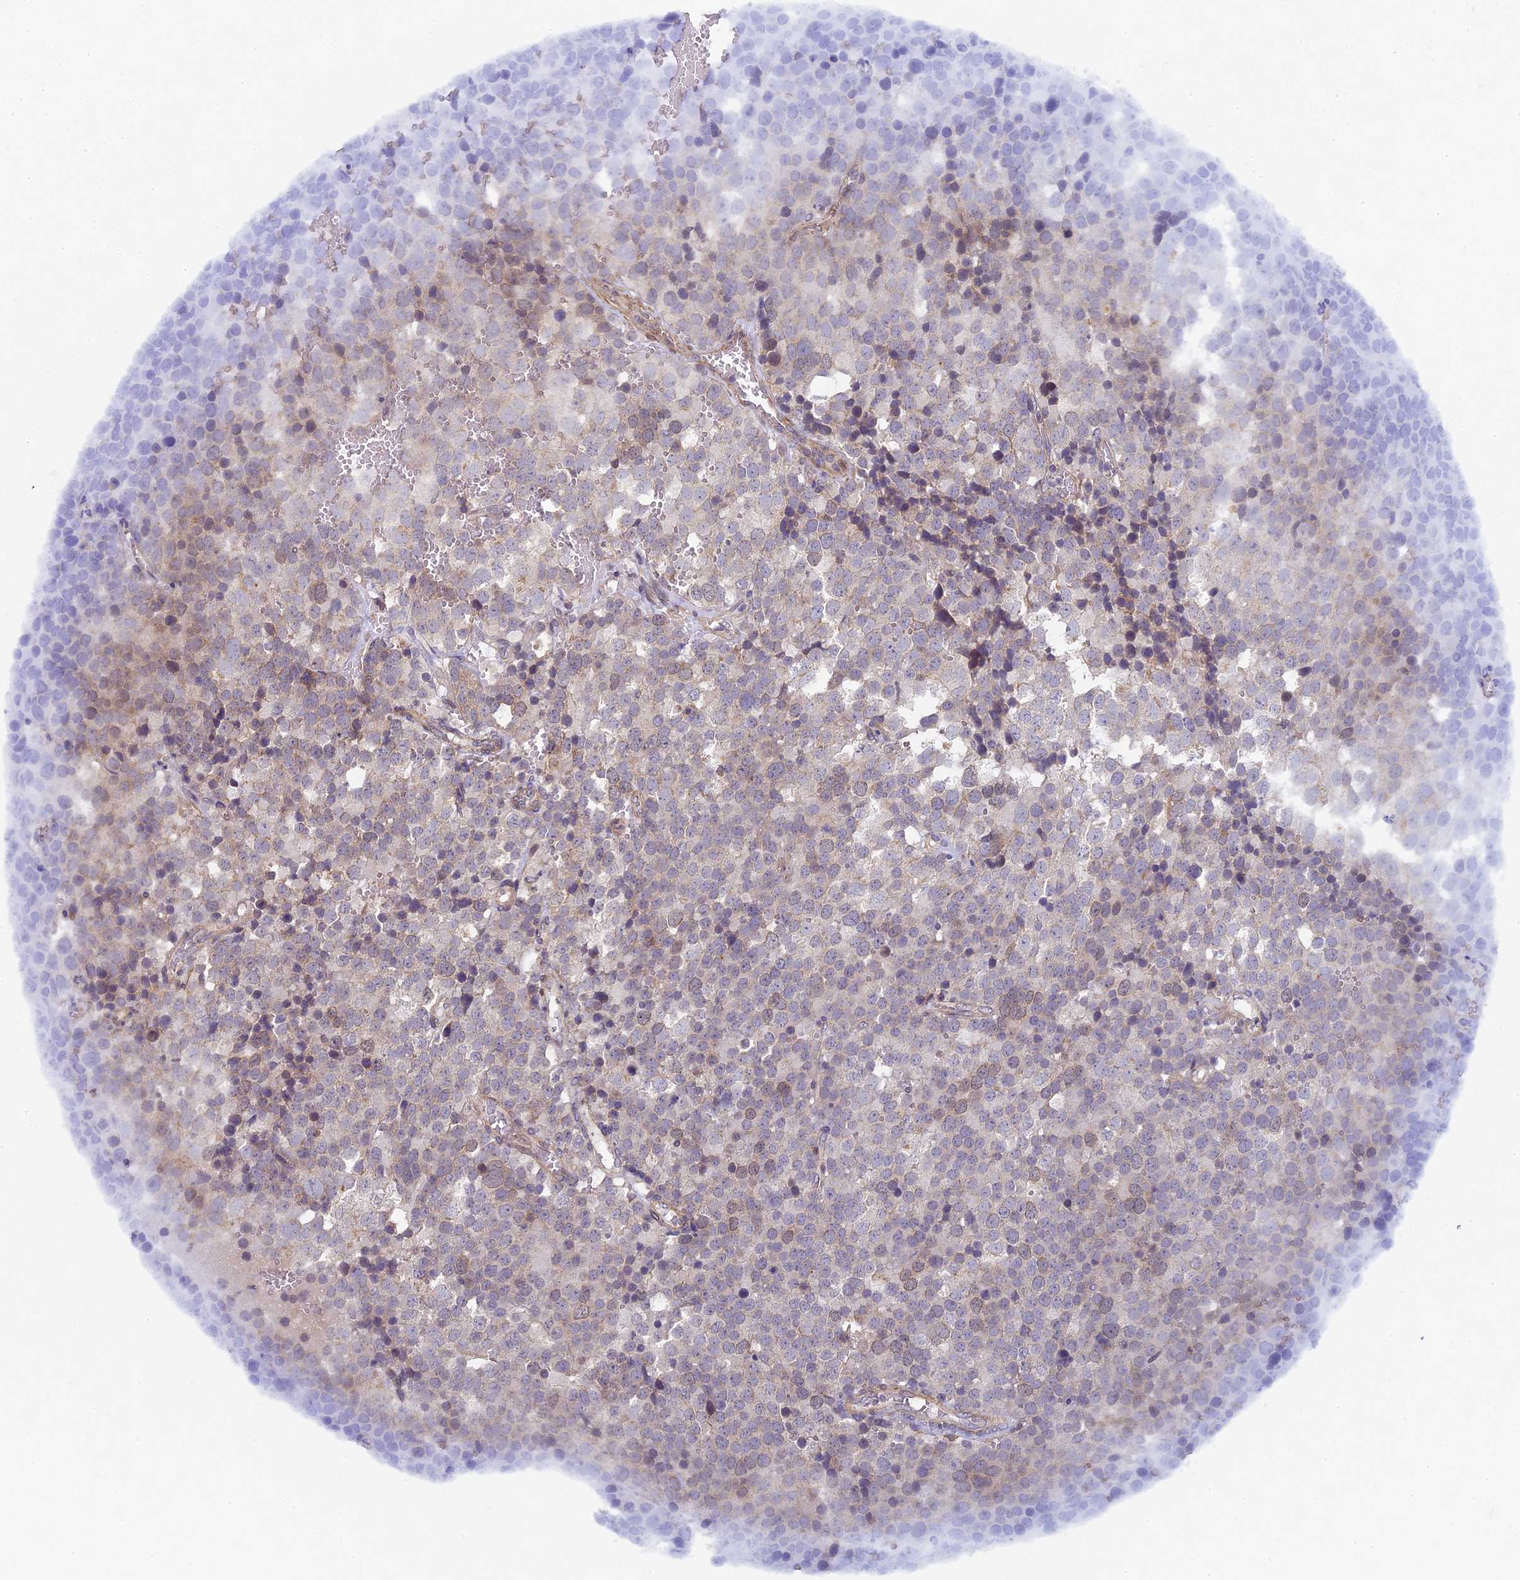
{"staining": {"intensity": "weak", "quantity": "<25%", "location": "cytoplasmic/membranous"}, "tissue": "testis cancer", "cell_type": "Tumor cells", "image_type": "cancer", "snomed": [{"axis": "morphology", "description": "Seminoma, NOS"}, {"axis": "topography", "description": "Testis"}], "caption": "The histopathology image demonstrates no significant staining in tumor cells of seminoma (testis).", "gene": "DIXDC1", "patient": {"sex": "male", "age": 71}}